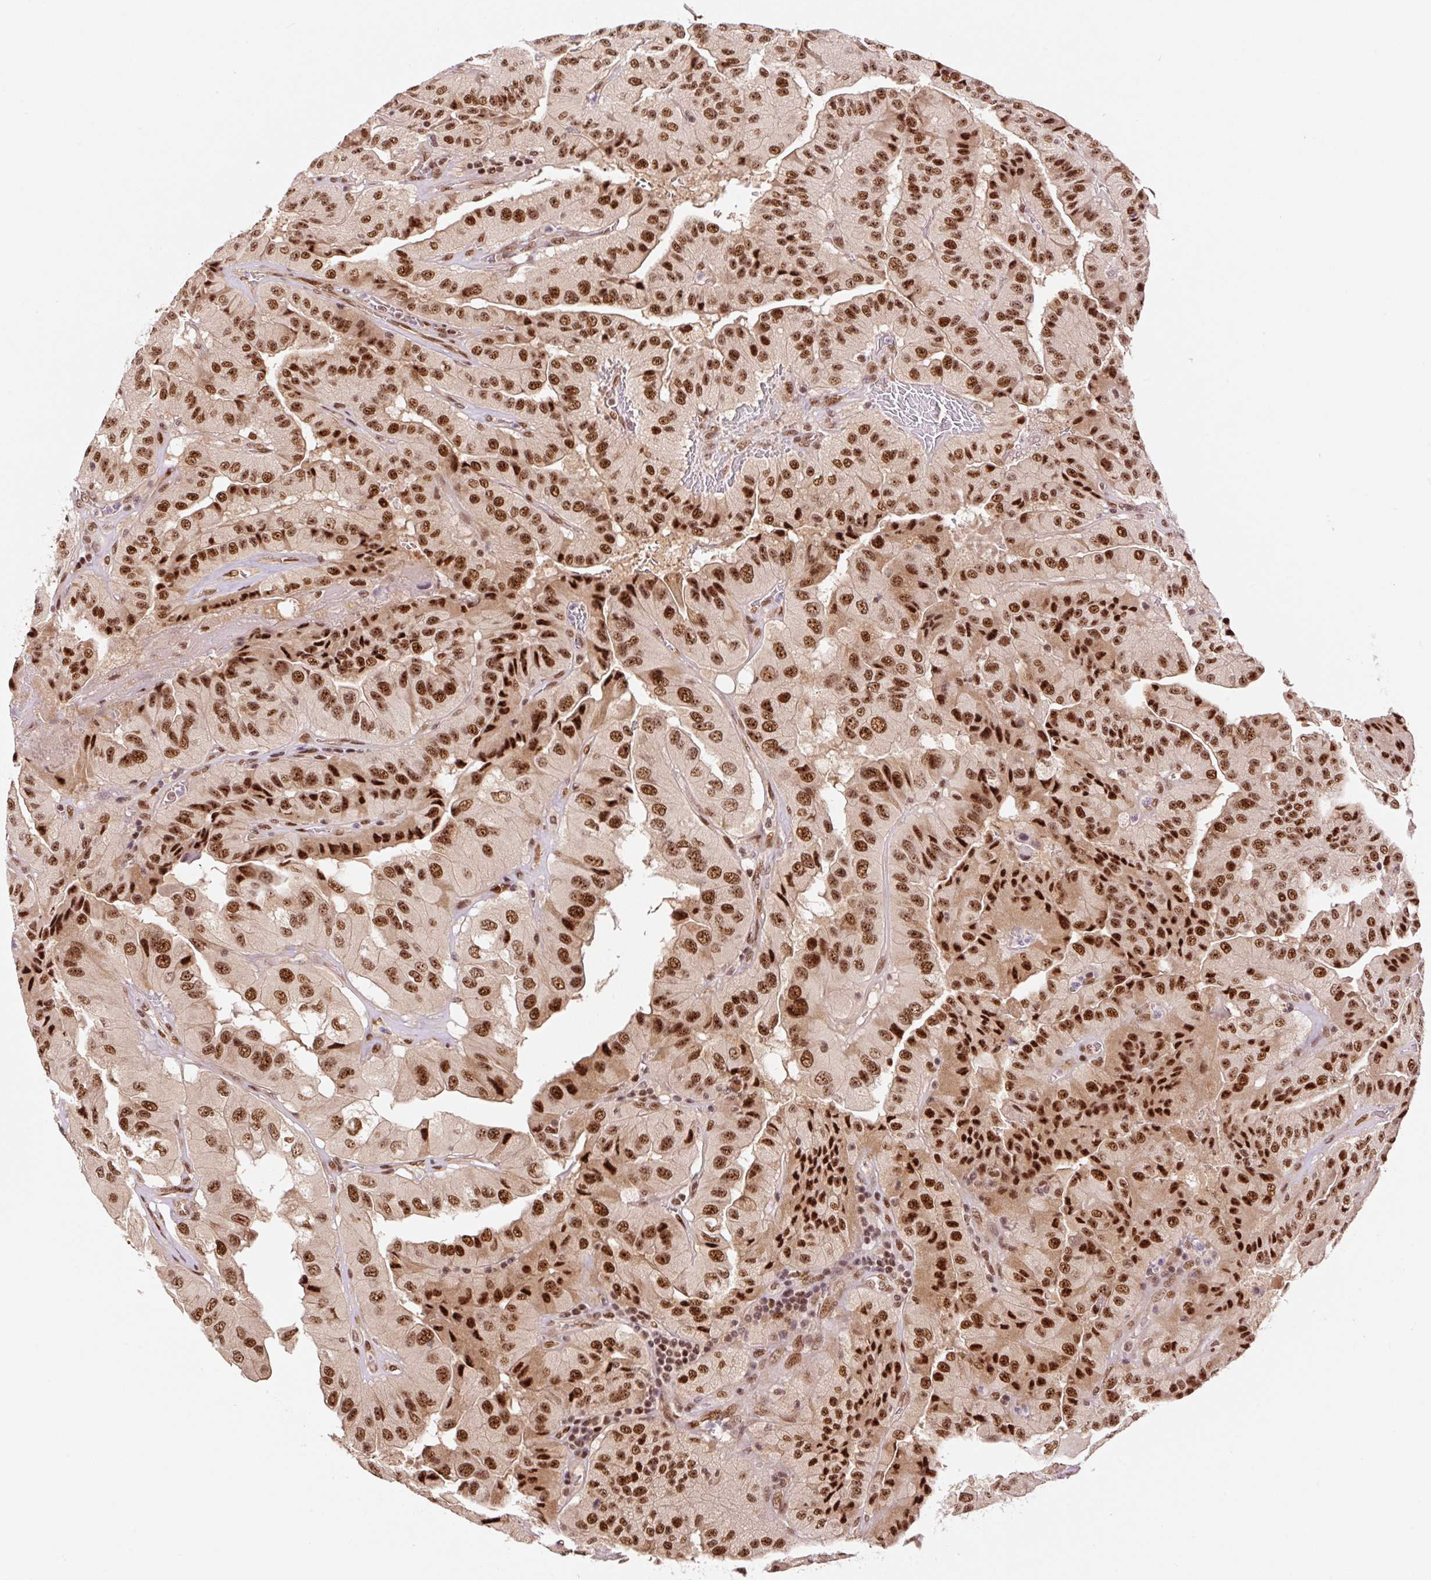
{"staining": {"intensity": "strong", "quantity": ">75%", "location": "nuclear"}, "tissue": "thyroid cancer", "cell_type": "Tumor cells", "image_type": "cancer", "snomed": [{"axis": "morphology", "description": "Normal tissue, NOS"}, {"axis": "morphology", "description": "Papillary adenocarcinoma, NOS"}, {"axis": "topography", "description": "Thyroid gland"}], "caption": "A micrograph of human thyroid papillary adenocarcinoma stained for a protein displays strong nuclear brown staining in tumor cells.", "gene": "INTS8", "patient": {"sex": "female", "age": 59}}